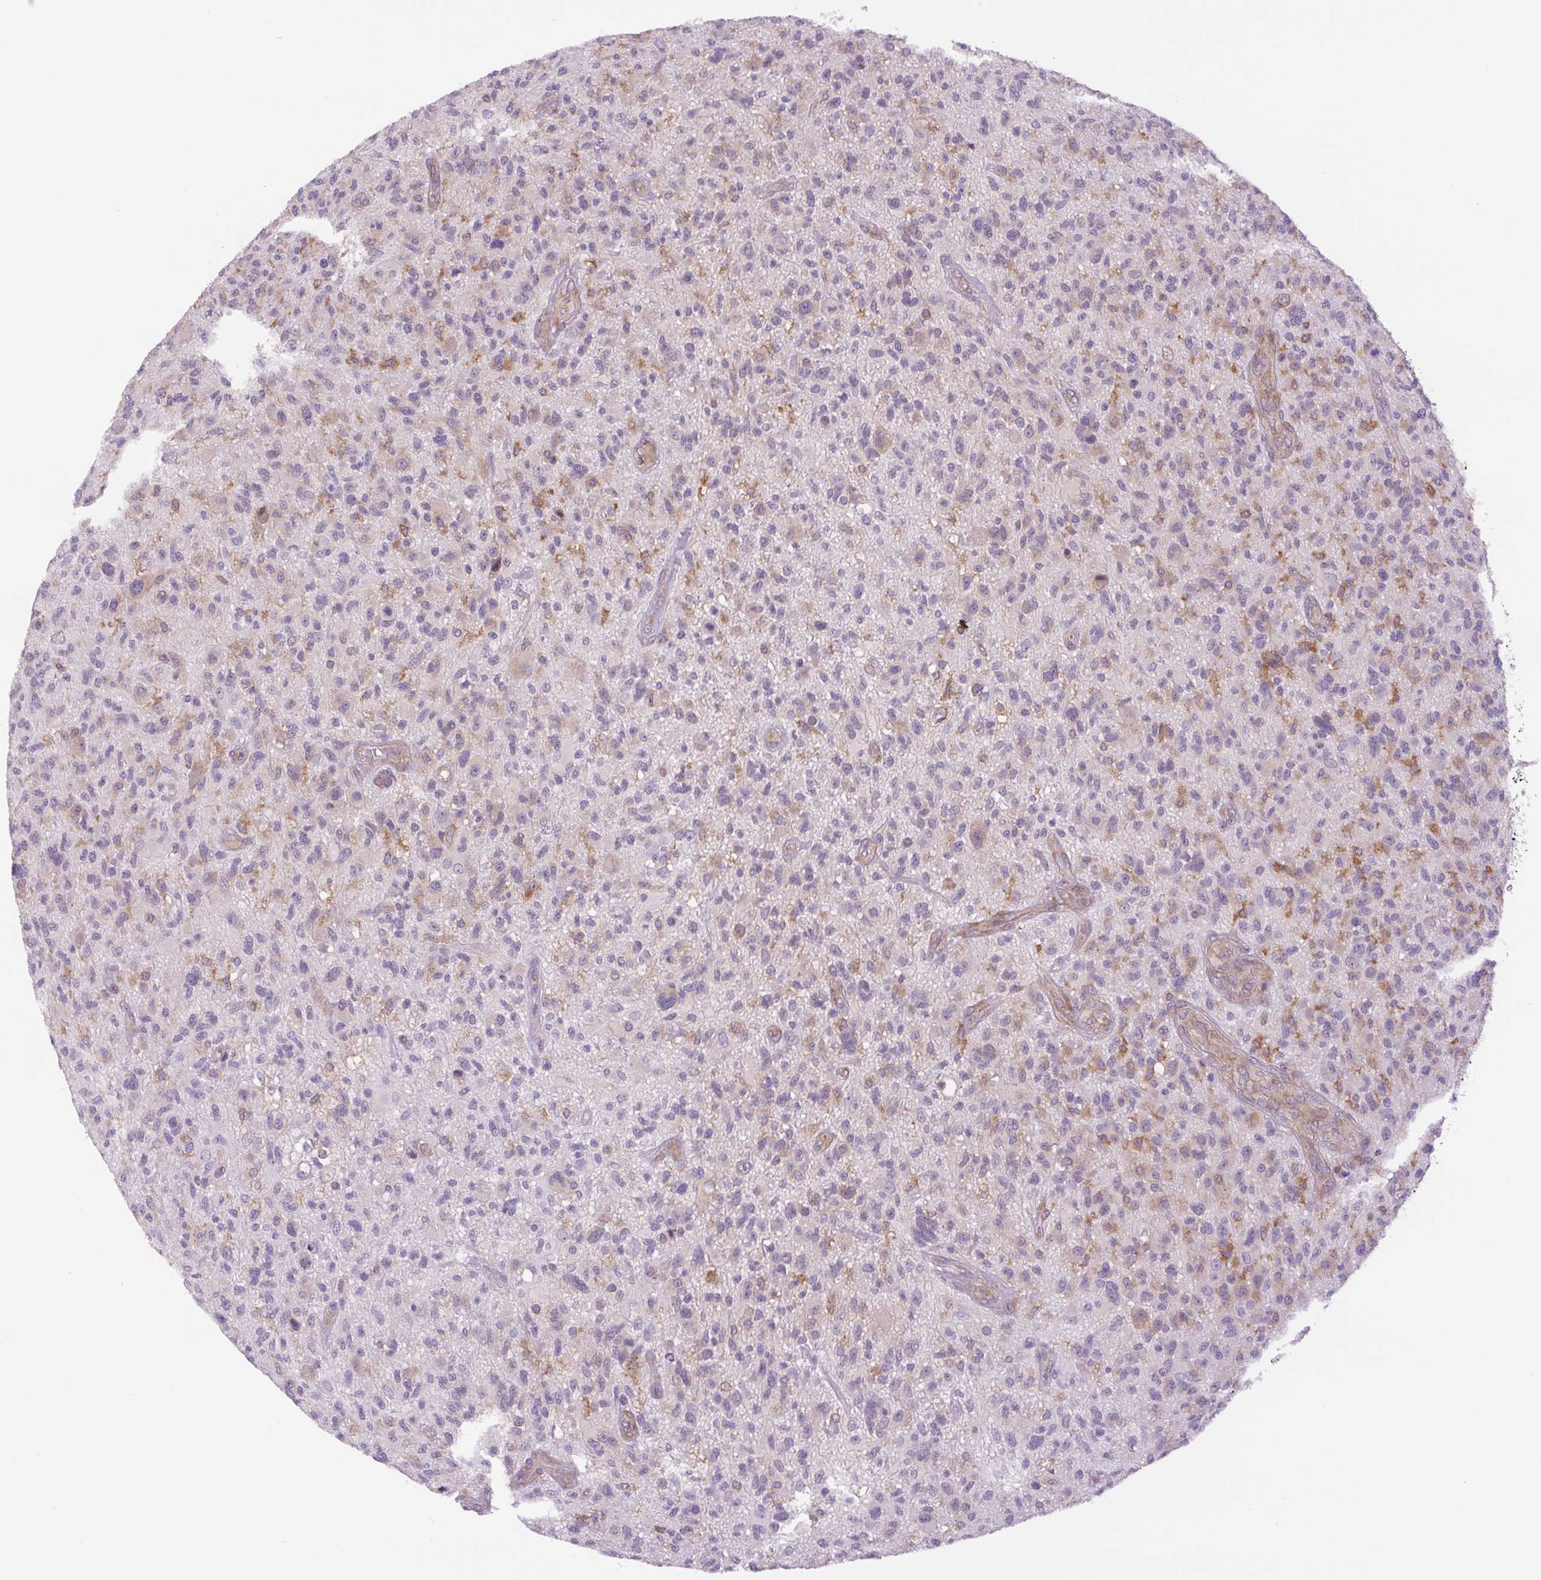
{"staining": {"intensity": "moderate", "quantity": "<25%", "location": "cytoplasmic/membranous"}, "tissue": "glioma", "cell_type": "Tumor cells", "image_type": "cancer", "snomed": [{"axis": "morphology", "description": "Glioma, malignant, High grade"}, {"axis": "topography", "description": "Brain"}], "caption": "The photomicrograph reveals staining of malignant high-grade glioma, revealing moderate cytoplasmic/membranous protein expression (brown color) within tumor cells.", "gene": "MINK1", "patient": {"sex": "male", "age": 47}}